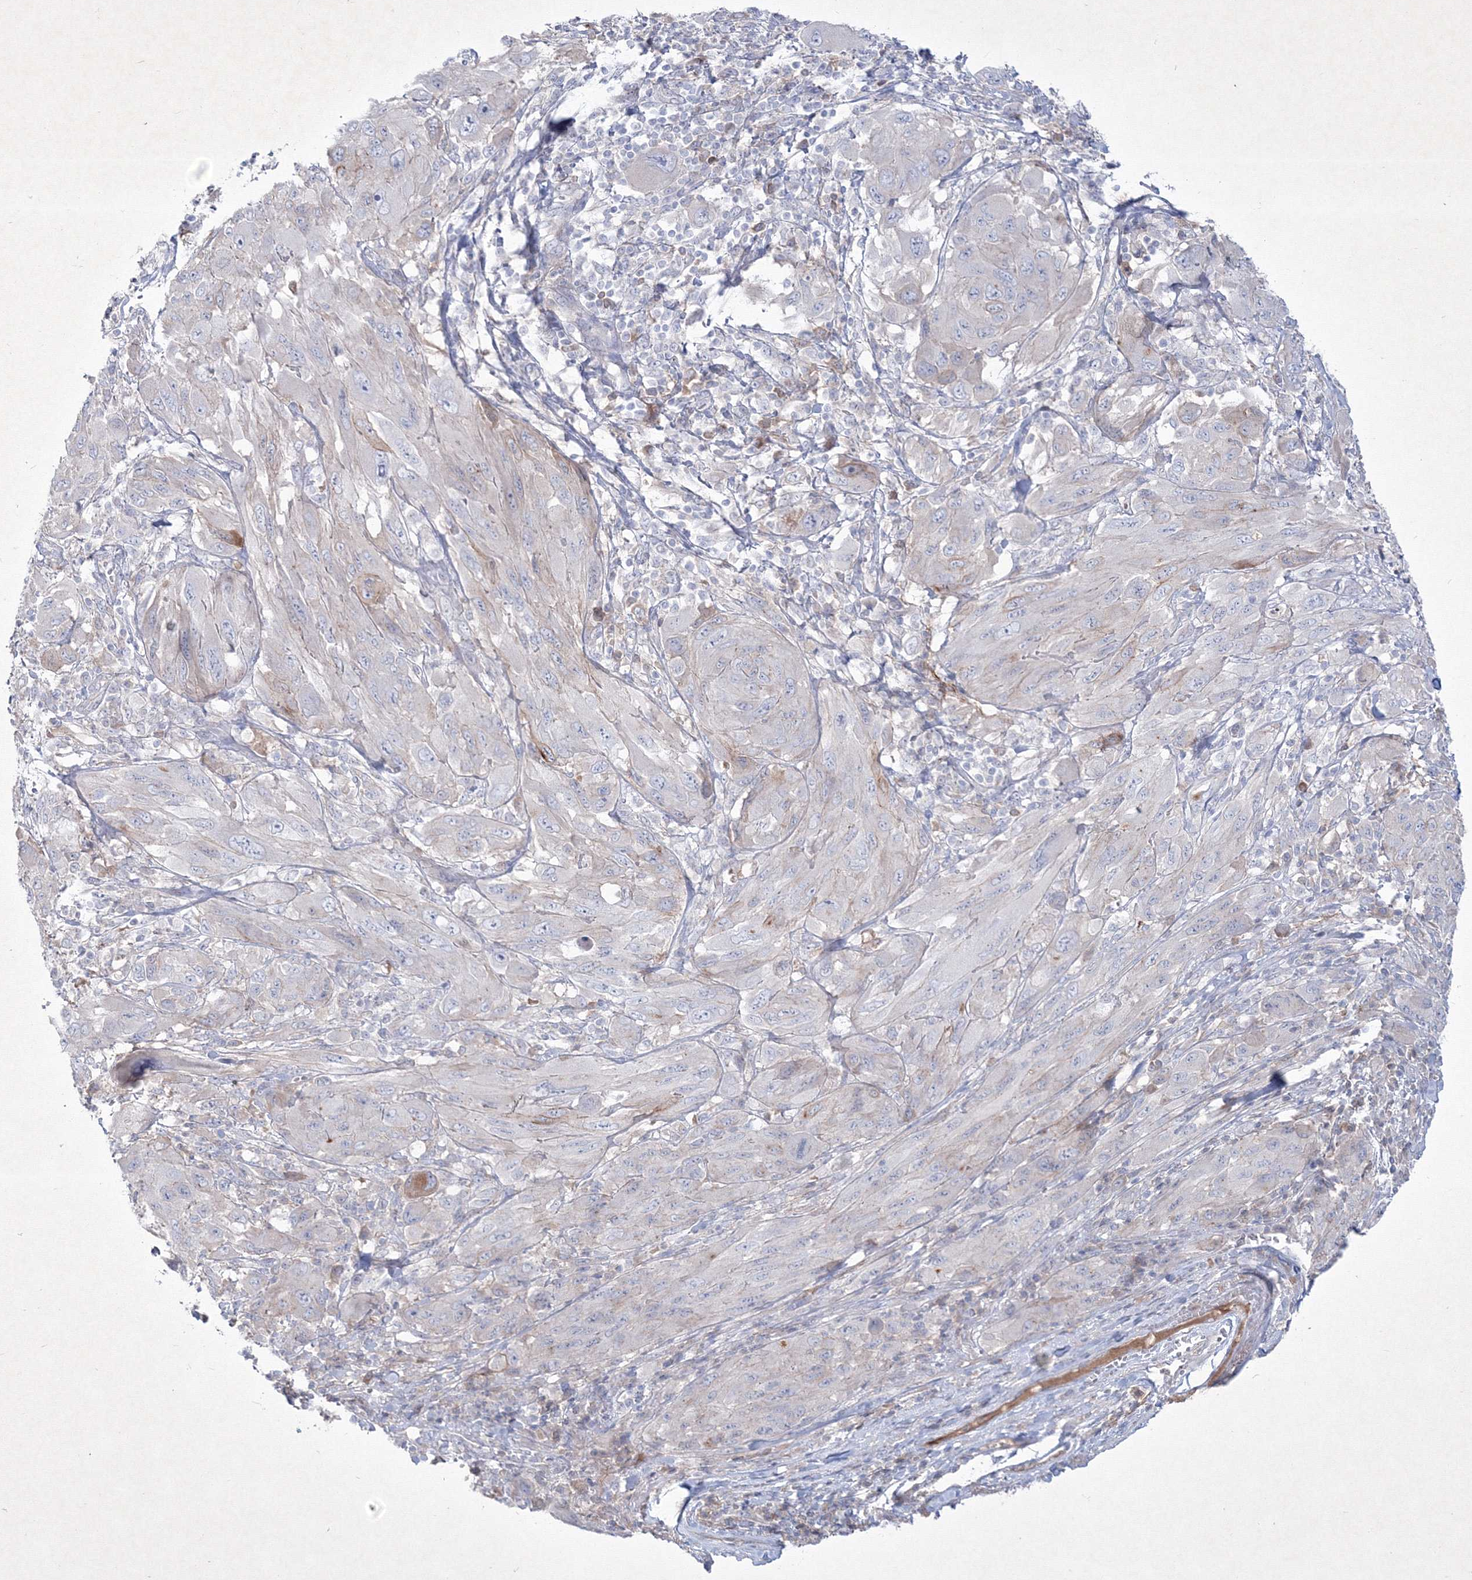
{"staining": {"intensity": "negative", "quantity": "none", "location": "none"}, "tissue": "melanoma", "cell_type": "Tumor cells", "image_type": "cancer", "snomed": [{"axis": "morphology", "description": "Malignant melanoma, NOS"}, {"axis": "topography", "description": "Skin"}], "caption": "This micrograph is of melanoma stained with IHC to label a protein in brown with the nuclei are counter-stained blue. There is no positivity in tumor cells.", "gene": "TMEM139", "patient": {"sex": "female", "age": 91}}